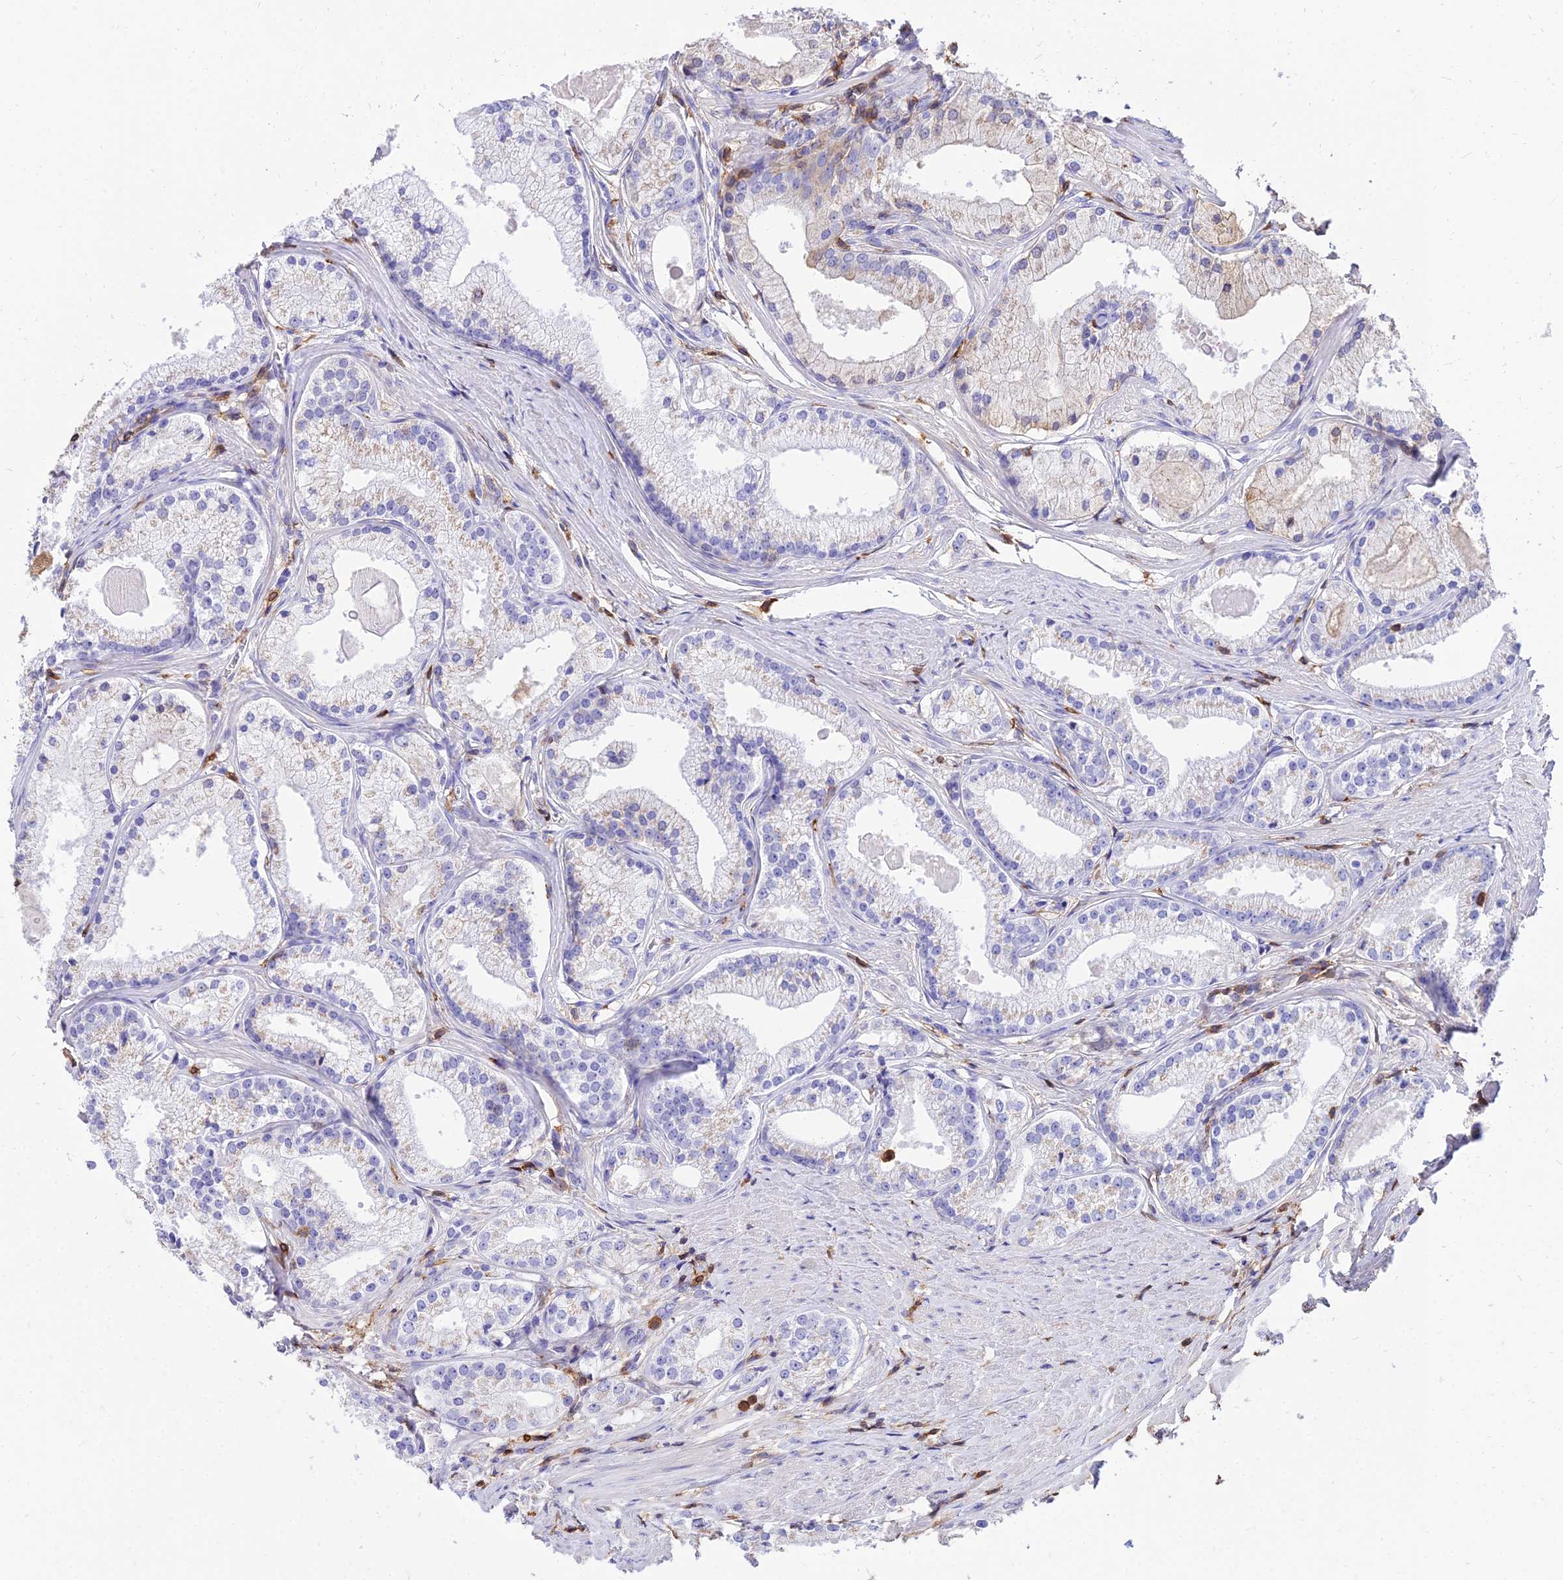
{"staining": {"intensity": "negative", "quantity": "none", "location": "none"}, "tissue": "prostate cancer", "cell_type": "Tumor cells", "image_type": "cancer", "snomed": [{"axis": "morphology", "description": "Adenocarcinoma, Low grade"}, {"axis": "topography", "description": "Prostate"}], "caption": "Tumor cells show no significant protein expression in prostate low-grade adenocarcinoma. The staining was performed using DAB (3,3'-diaminobenzidine) to visualize the protein expression in brown, while the nuclei were stained in blue with hematoxylin (Magnification: 20x).", "gene": "SREK1IP1", "patient": {"sex": "male", "age": 57}}